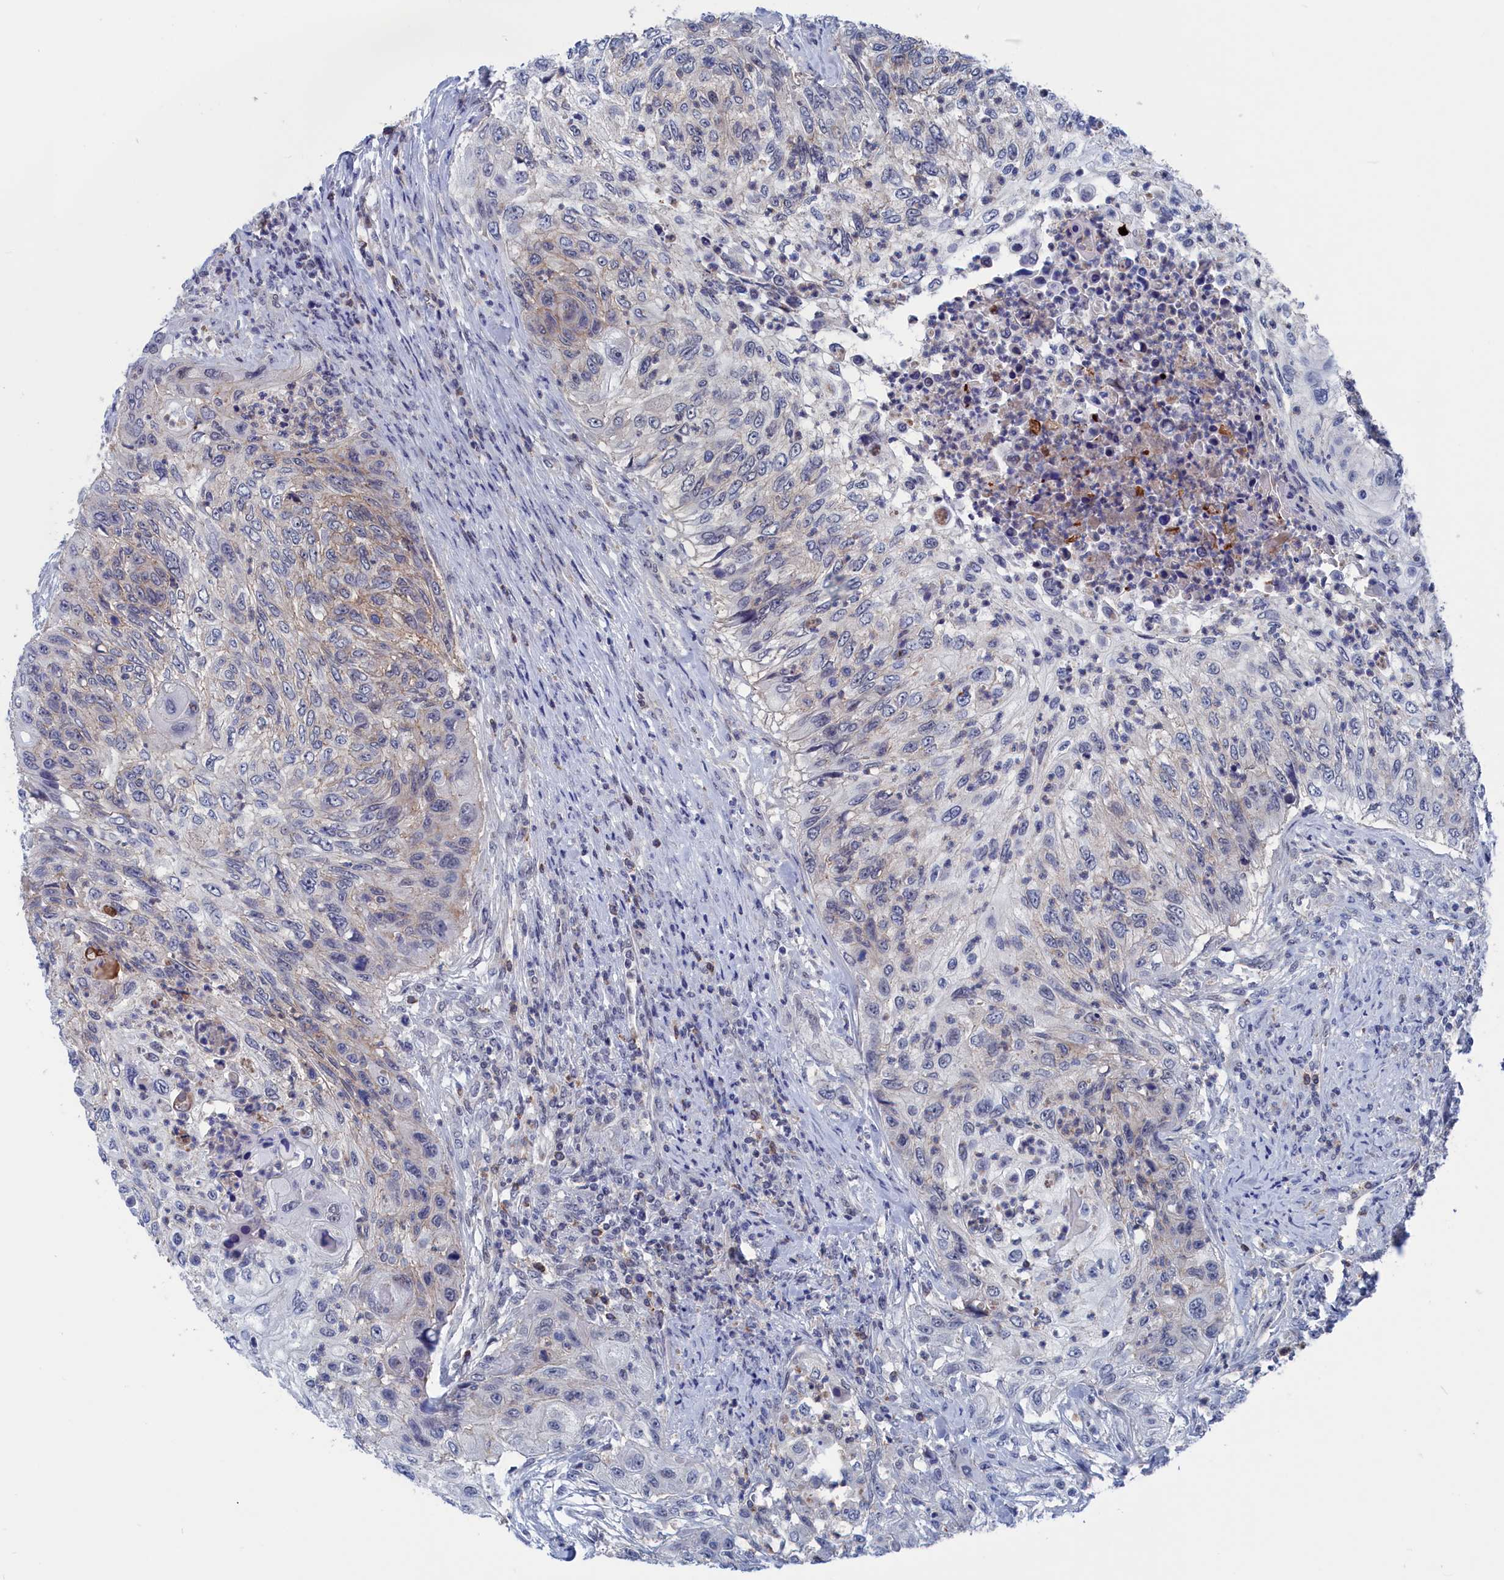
{"staining": {"intensity": "weak", "quantity": "25%-75%", "location": "cytoplasmic/membranous"}, "tissue": "urothelial cancer", "cell_type": "Tumor cells", "image_type": "cancer", "snomed": [{"axis": "morphology", "description": "Urothelial carcinoma, High grade"}, {"axis": "topography", "description": "Urinary bladder"}], "caption": "This image displays IHC staining of urothelial cancer, with low weak cytoplasmic/membranous expression in about 25%-75% of tumor cells.", "gene": "MARCHF3", "patient": {"sex": "female", "age": 60}}